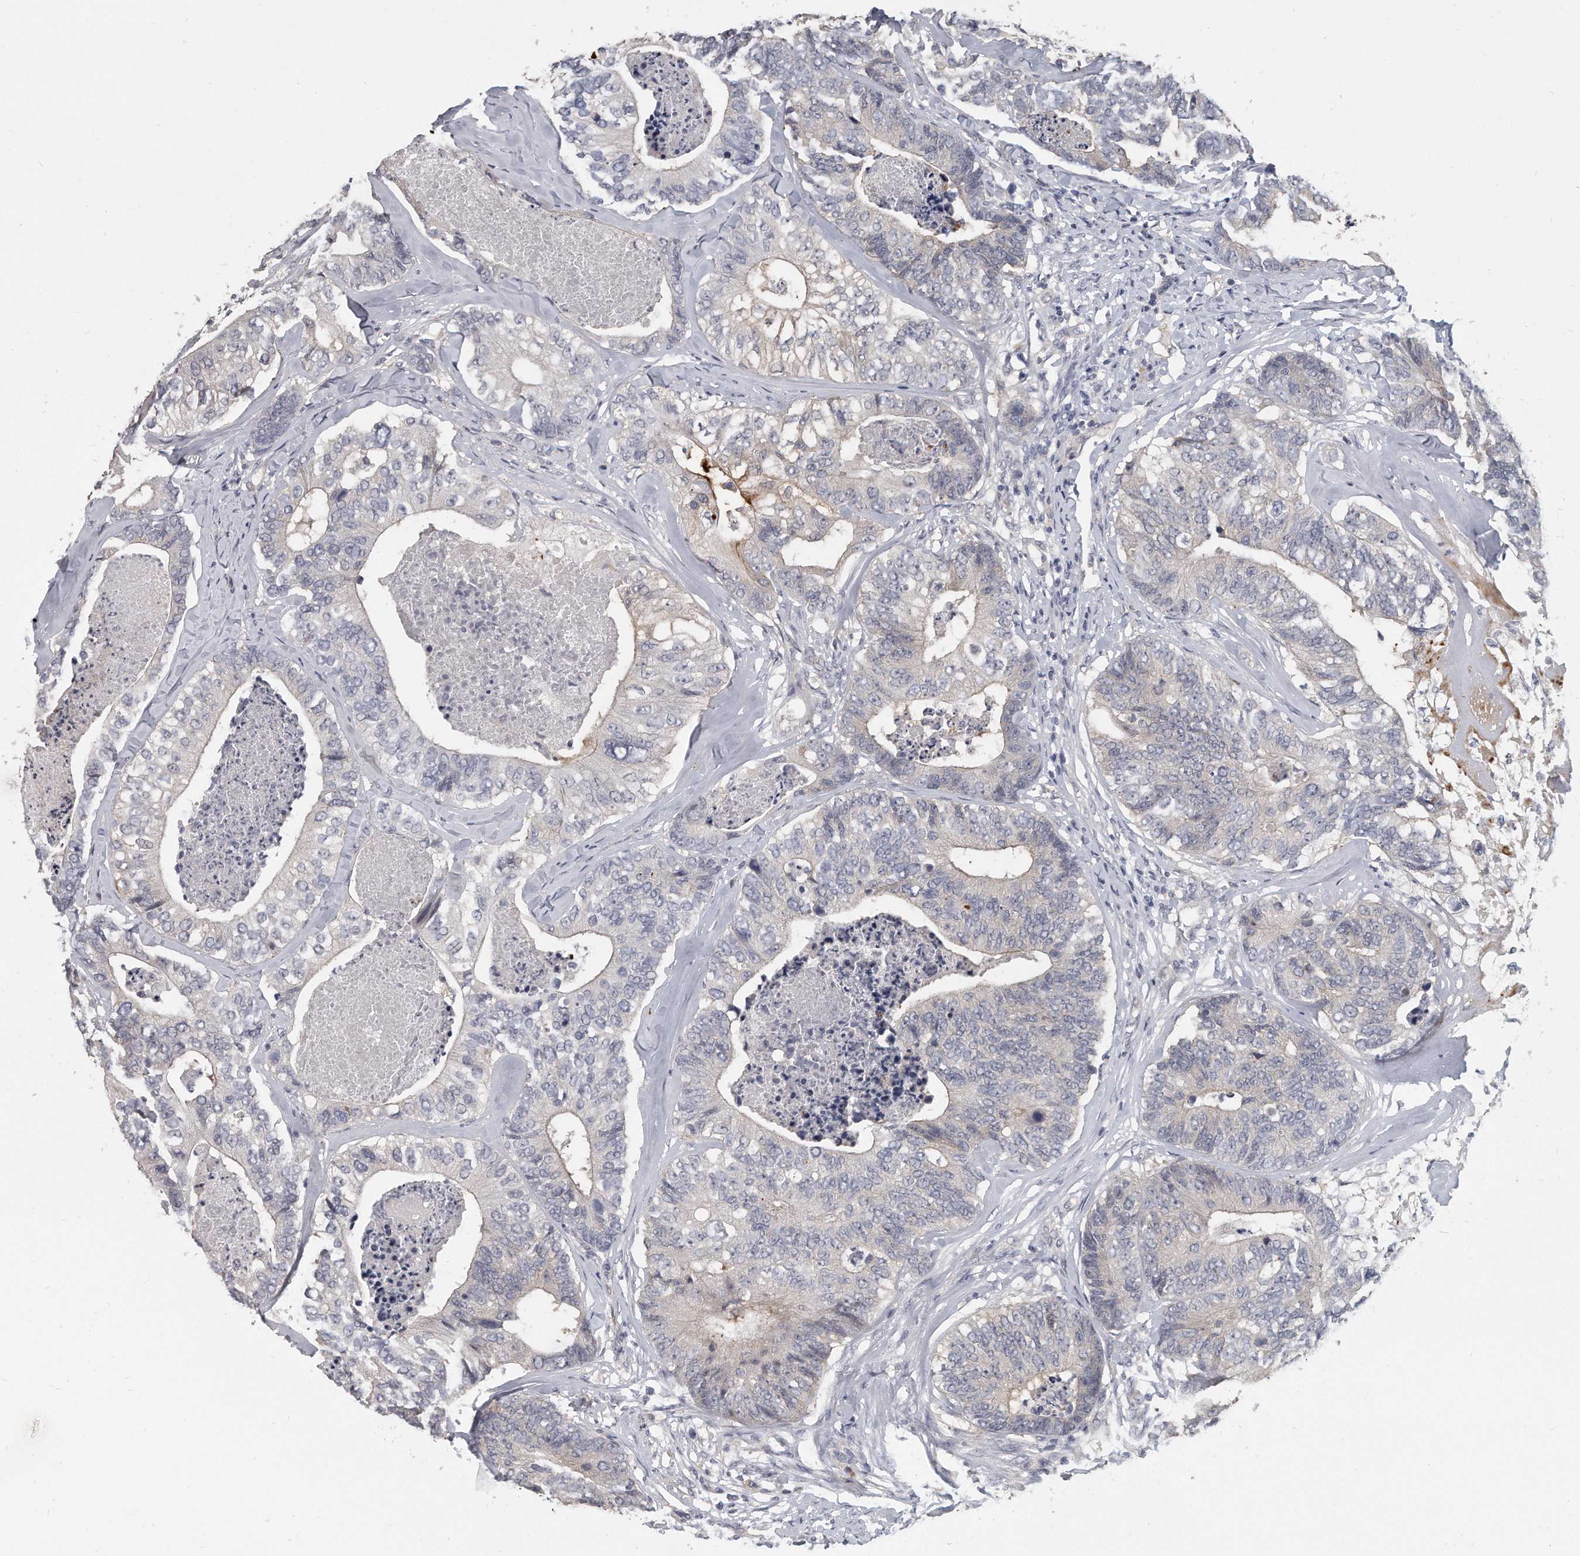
{"staining": {"intensity": "negative", "quantity": "none", "location": "none"}, "tissue": "colorectal cancer", "cell_type": "Tumor cells", "image_type": "cancer", "snomed": [{"axis": "morphology", "description": "Adenocarcinoma, NOS"}, {"axis": "topography", "description": "Colon"}], "caption": "This is an immunohistochemistry (IHC) micrograph of colorectal adenocarcinoma. There is no staining in tumor cells.", "gene": "KLHL7", "patient": {"sex": "female", "age": 67}}